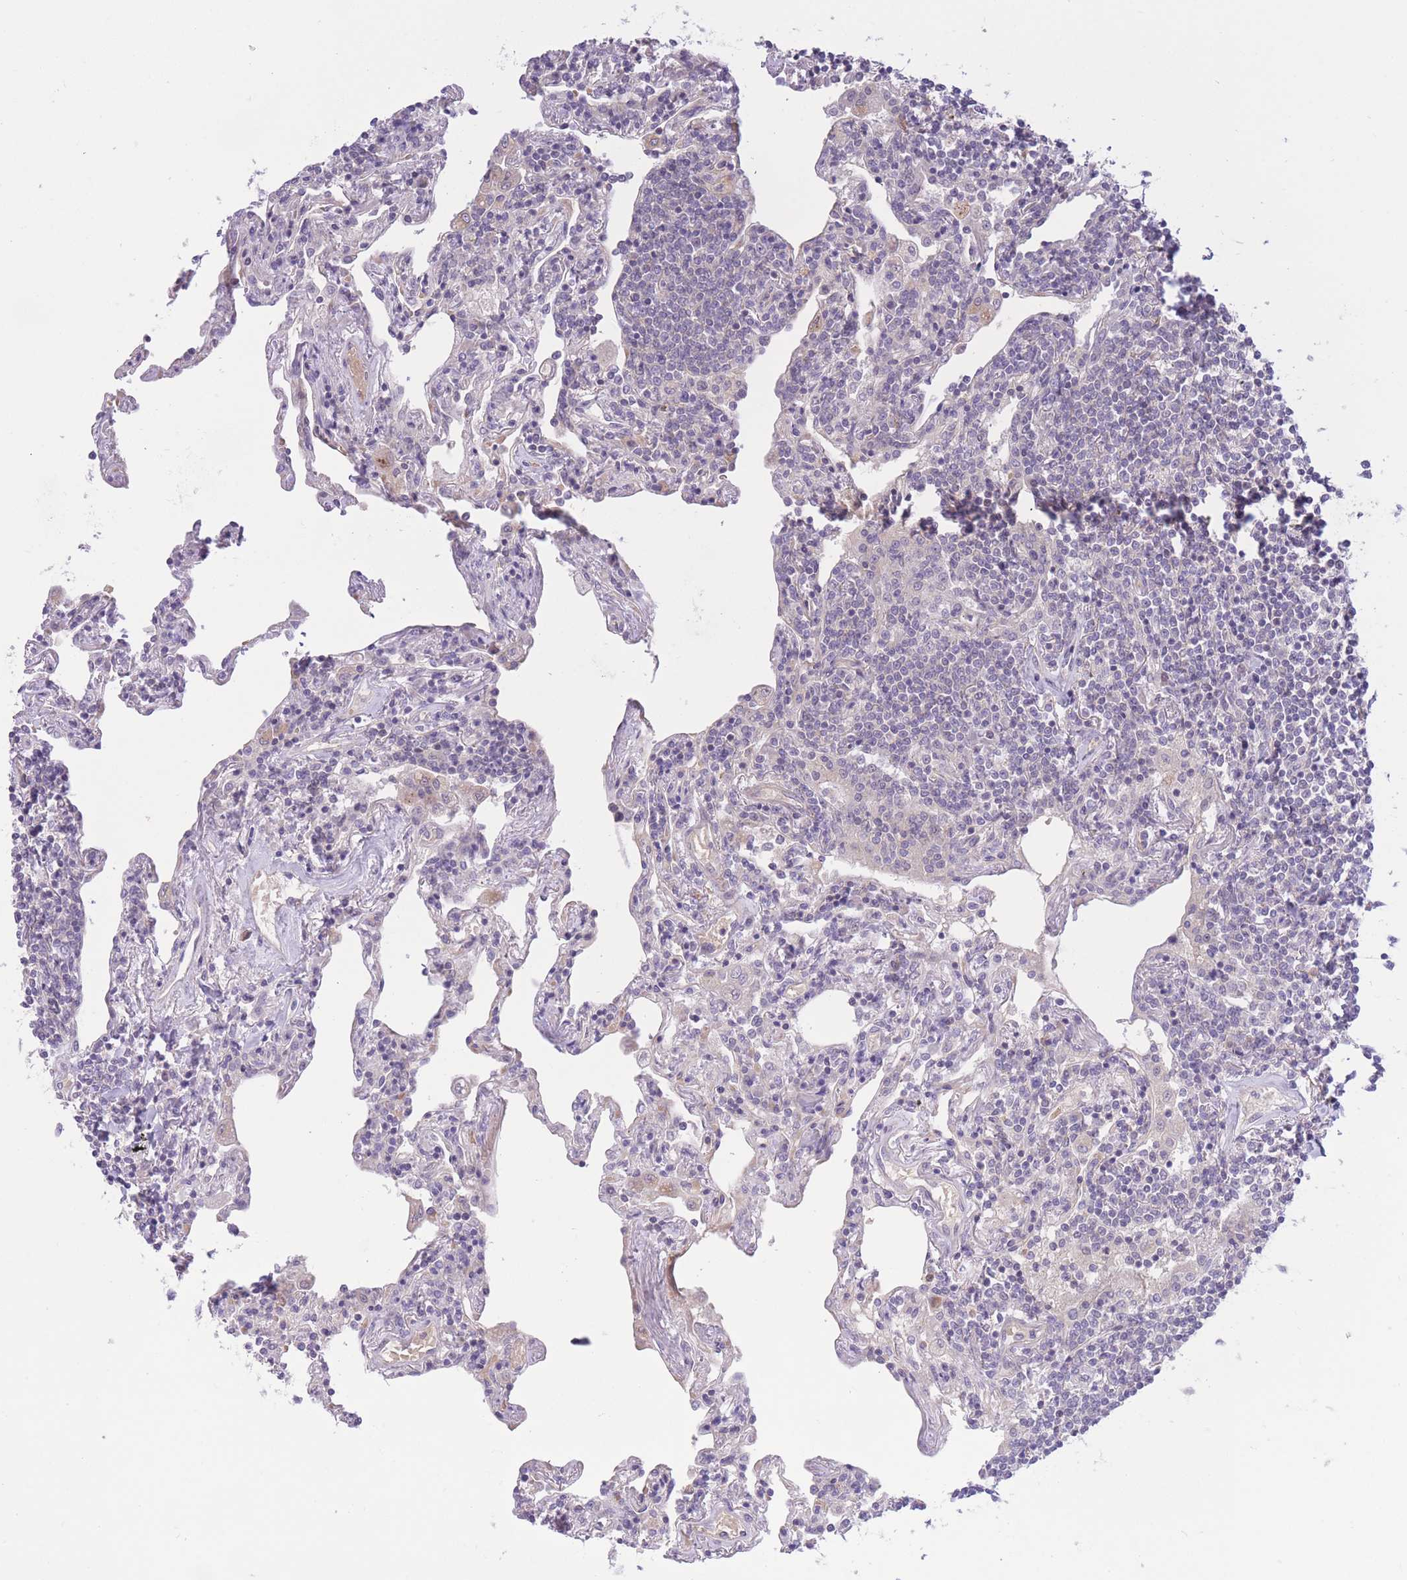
{"staining": {"intensity": "negative", "quantity": "none", "location": "none"}, "tissue": "lymphoma", "cell_type": "Tumor cells", "image_type": "cancer", "snomed": [{"axis": "morphology", "description": "Malignant lymphoma, non-Hodgkin's type, Low grade"}, {"axis": "topography", "description": "Lung"}], "caption": "Photomicrograph shows no significant protein positivity in tumor cells of low-grade malignant lymphoma, non-Hodgkin's type. The staining is performed using DAB brown chromogen with nuclei counter-stained in using hematoxylin.", "gene": "FUT5", "patient": {"sex": "female", "age": 71}}